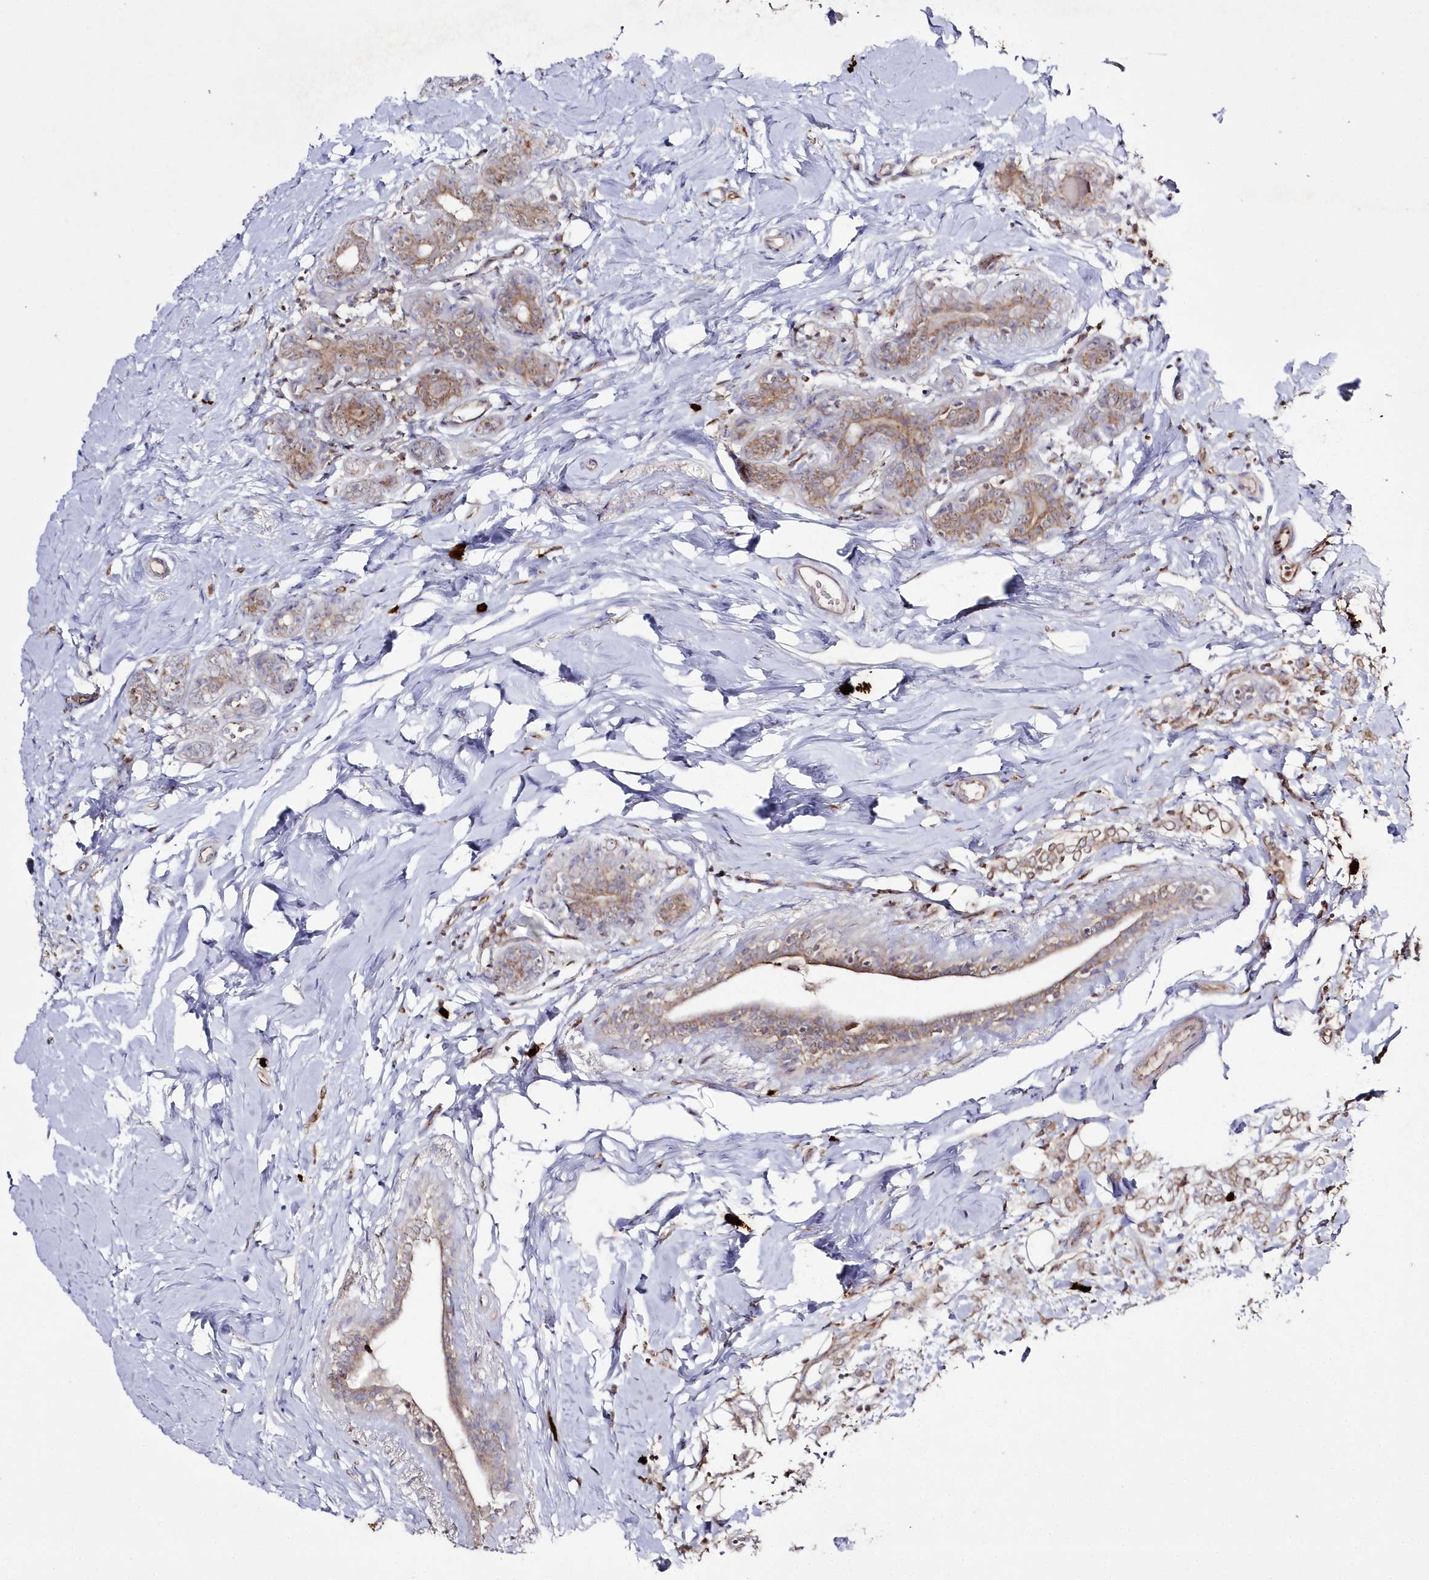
{"staining": {"intensity": "weak", "quantity": ">75%", "location": "cytoplasmic/membranous"}, "tissue": "breast cancer", "cell_type": "Tumor cells", "image_type": "cancer", "snomed": [{"axis": "morphology", "description": "Normal tissue, NOS"}, {"axis": "morphology", "description": "Lobular carcinoma"}, {"axis": "topography", "description": "Breast"}], "caption": "Immunohistochemical staining of human breast lobular carcinoma displays low levels of weak cytoplasmic/membranous staining in approximately >75% of tumor cells.", "gene": "ARSB", "patient": {"sex": "female", "age": 47}}